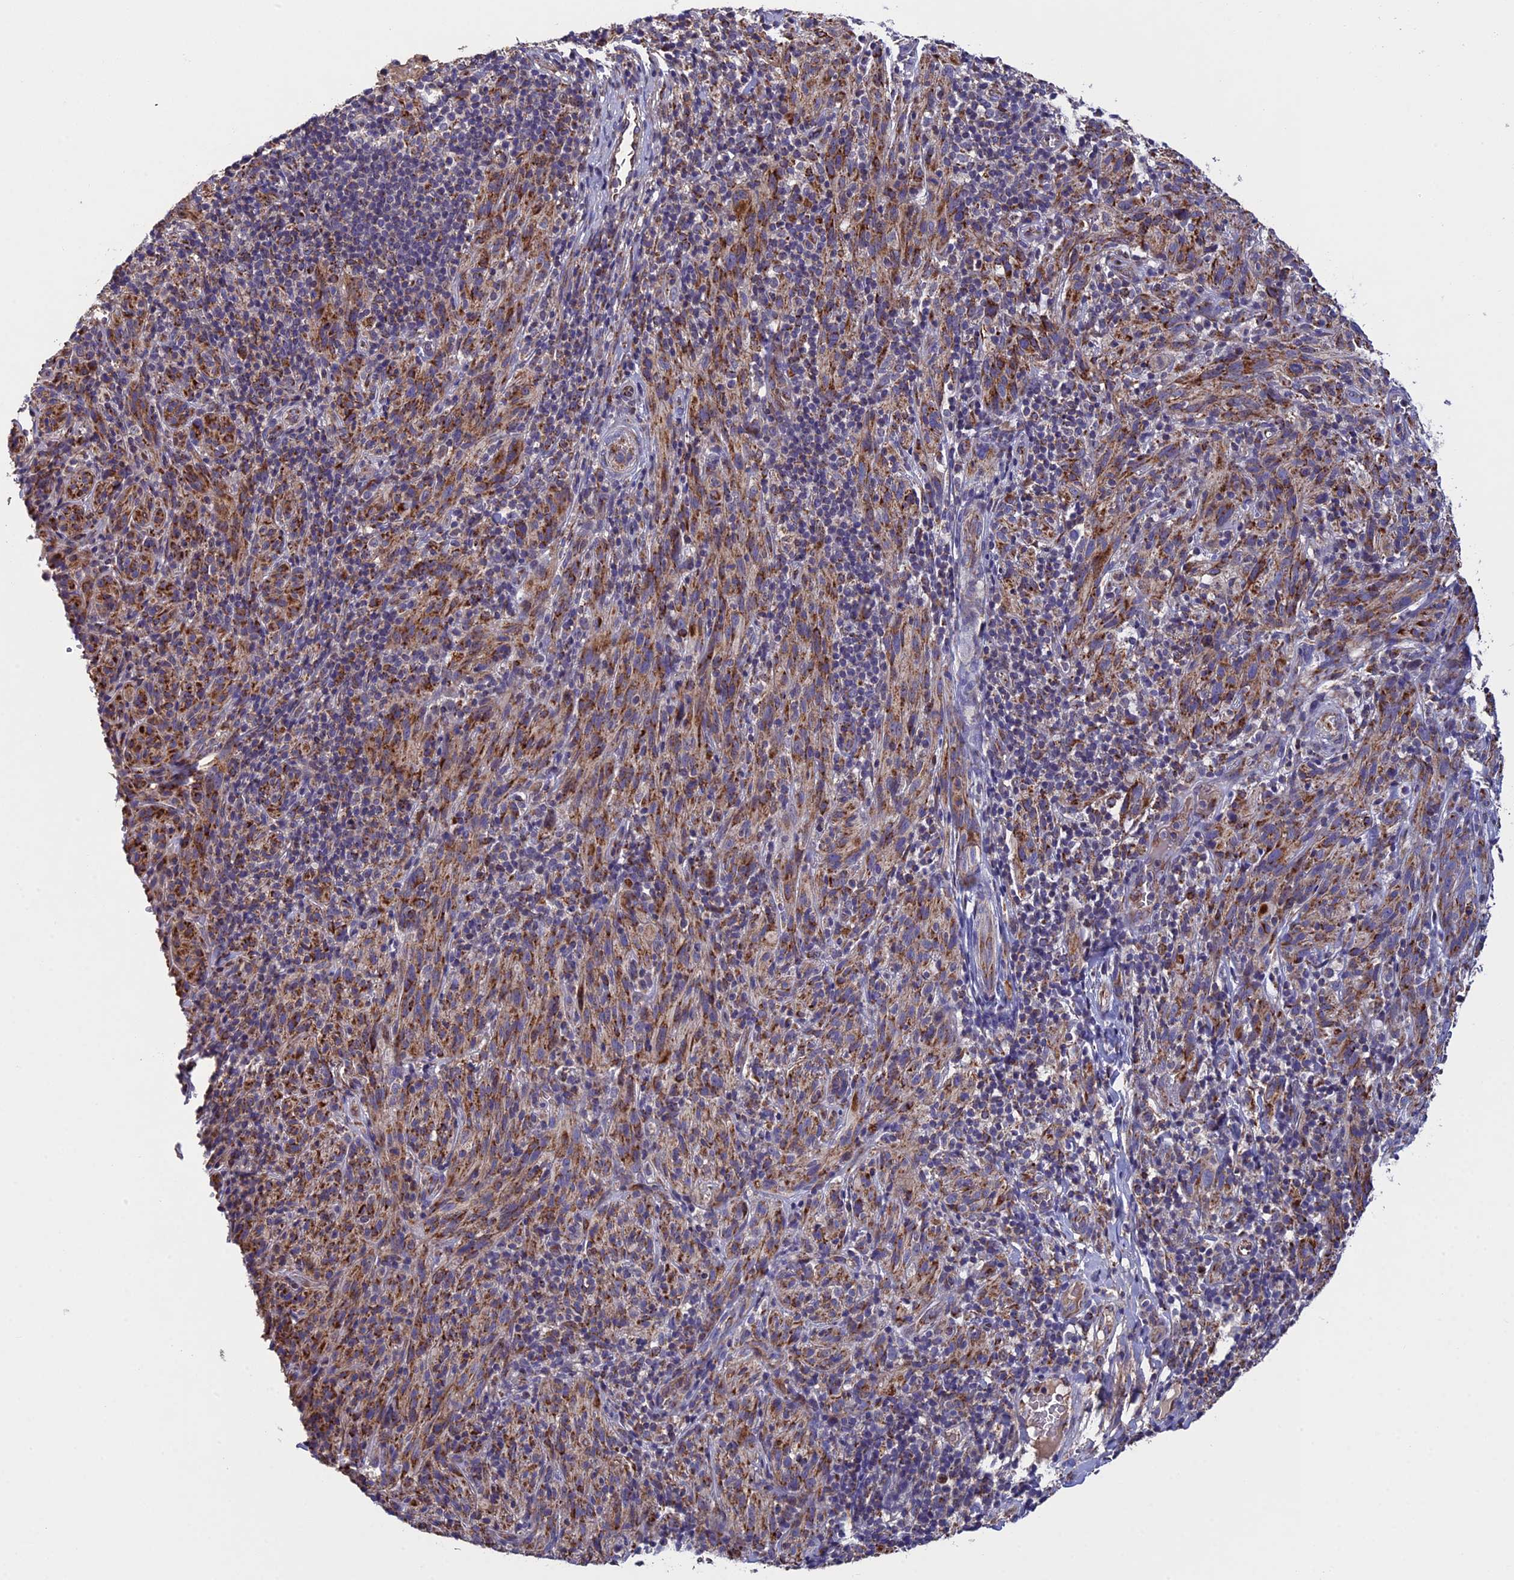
{"staining": {"intensity": "moderate", "quantity": ">75%", "location": "cytoplasmic/membranous"}, "tissue": "melanoma", "cell_type": "Tumor cells", "image_type": "cancer", "snomed": [{"axis": "morphology", "description": "Malignant melanoma, NOS"}, {"axis": "topography", "description": "Skin of head"}], "caption": "This photomicrograph demonstrates immunohistochemistry staining of human melanoma, with medium moderate cytoplasmic/membranous expression in about >75% of tumor cells.", "gene": "RNF17", "patient": {"sex": "male", "age": 96}}